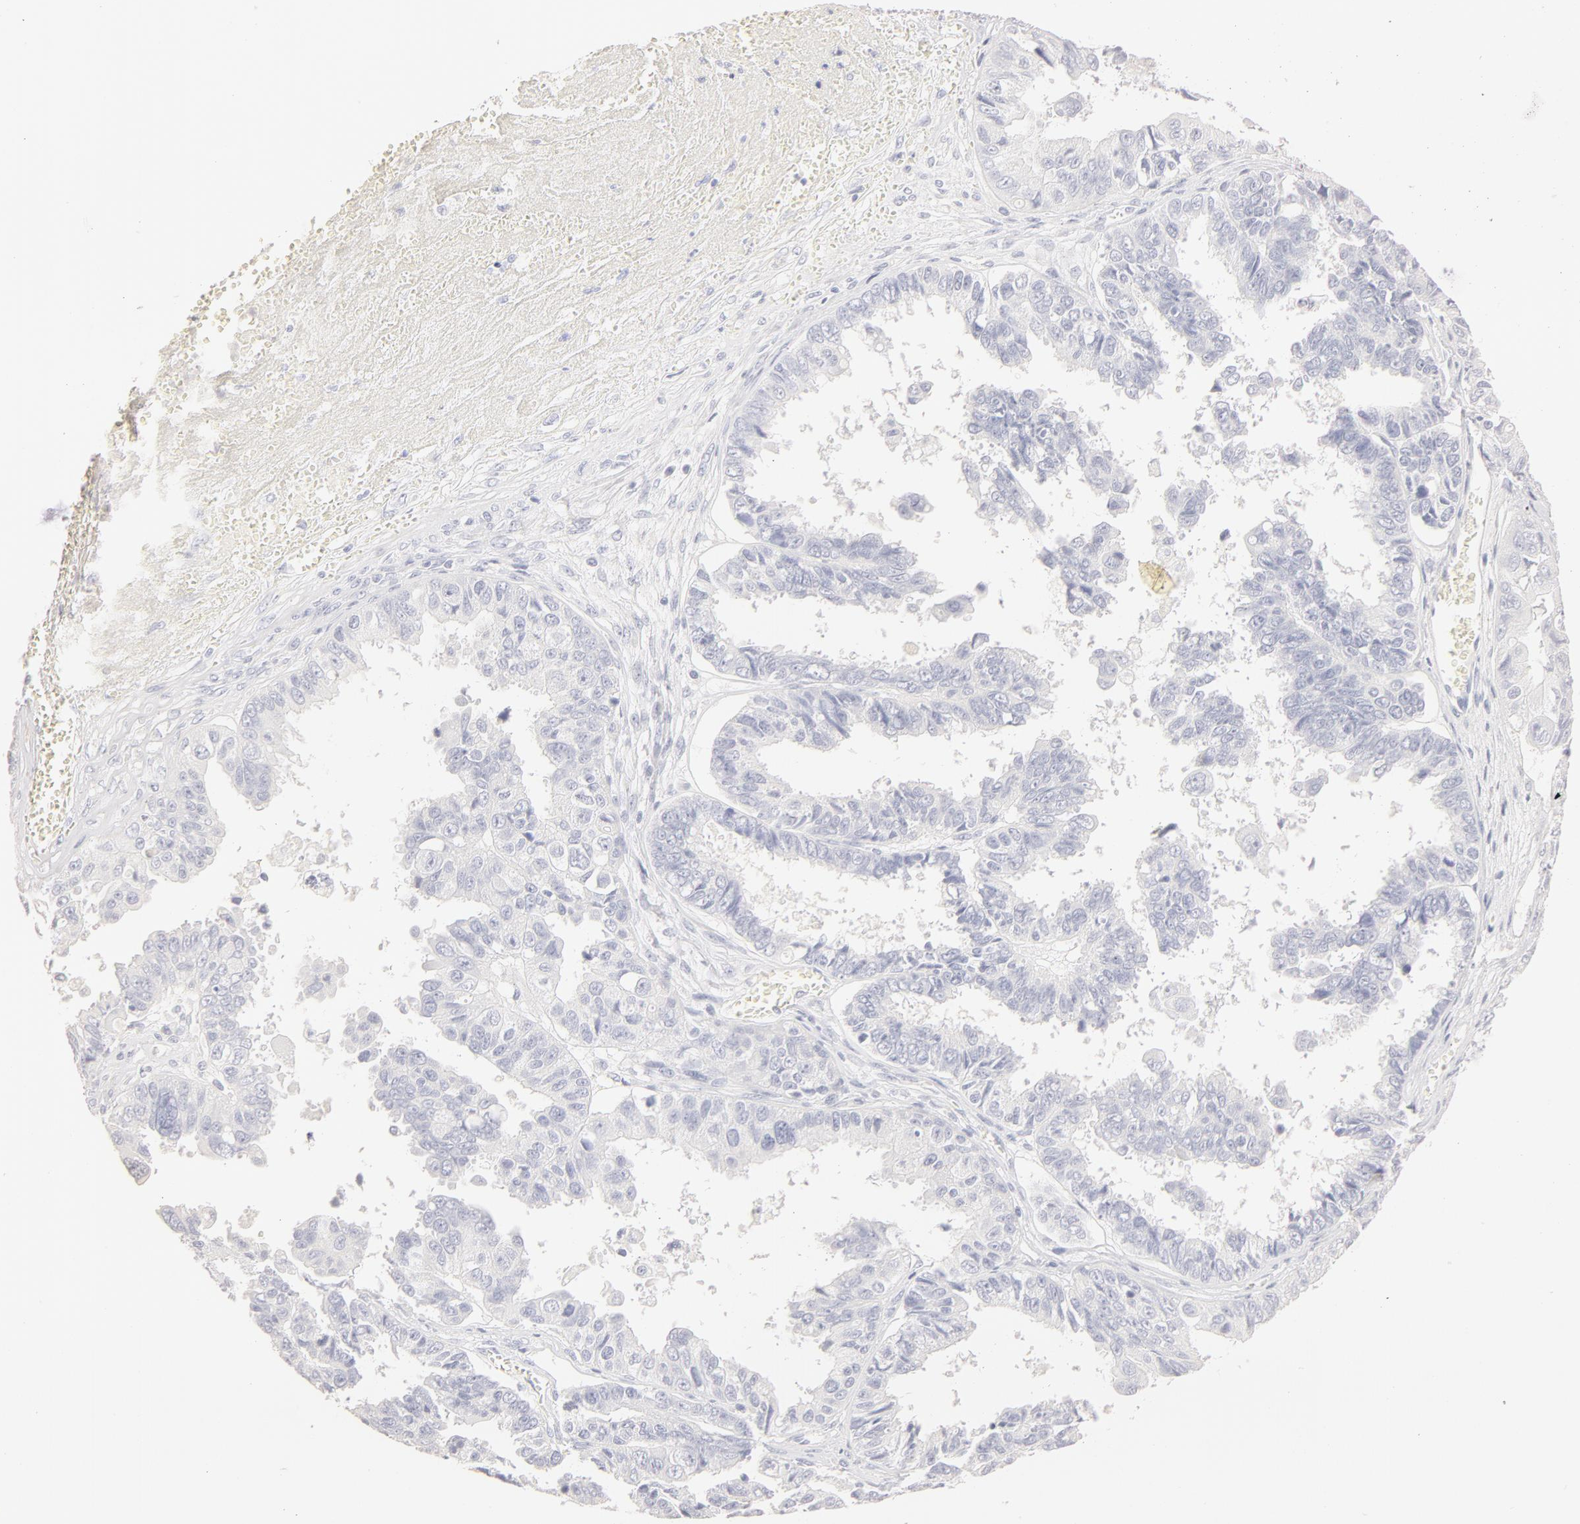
{"staining": {"intensity": "negative", "quantity": "none", "location": "none"}, "tissue": "ovarian cancer", "cell_type": "Tumor cells", "image_type": "cancer", "snomed": [{"axis": "morphology", "description": "Carcinoma, endometroid"}, {"axis": "topography", "description": "Ovary"}], "caption": "This is an IHC image of ovarian endometroid carcinoma. There is no positivity in tumor cells.", "gene": "LGALS7B", "patient": {"sex": "female", "age": 85}}